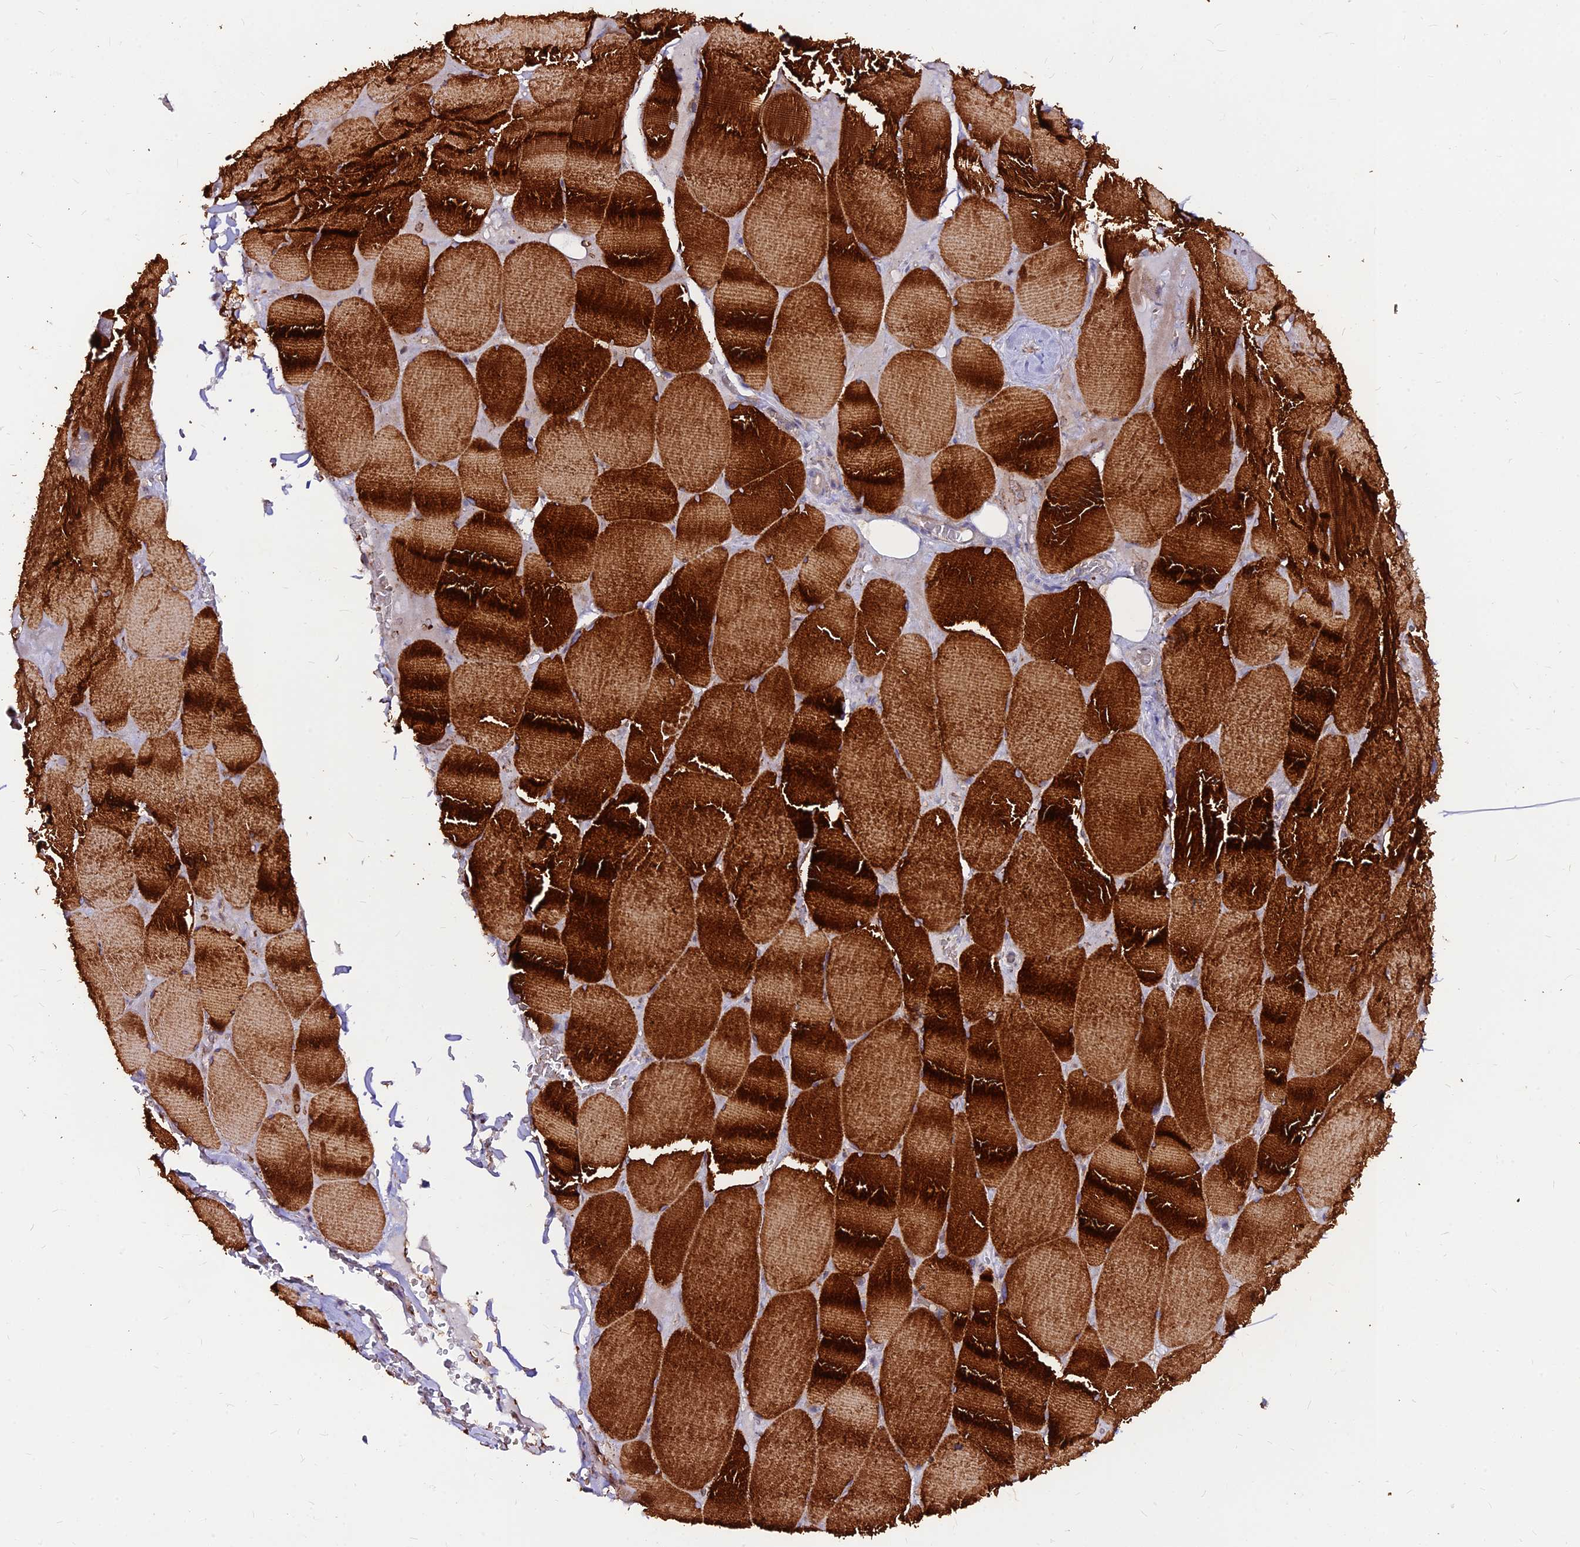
{"staining": {"intensity": "strong", "quantity": ">75%", "location": "cytoplasmic/membranous"}, "tissue": "skeletal muscle", "cell_type": "Myocytes", "image_type": "normal", "snomed": [{"axis": "morphology", "description": "Normal tissue, NOS"}, {"axis": "topography", "description": "Skeletal muscle"}, {"axis": "topography", "description": "Head-Neck"}], "caption": "Immunohistochemistry (IHC) micrograph of normal skeletal muscle: skeletal muscle stained using immunohistochemistry (IHC) demonstrates high levels of strong protein expression localized specifically in the cytoplasmic/membranous of myocytes, appearing as a cytoplasmic/membranous brown color.", "gene": "DENND2D", "patient": {"sex": "male", "age": 66}}